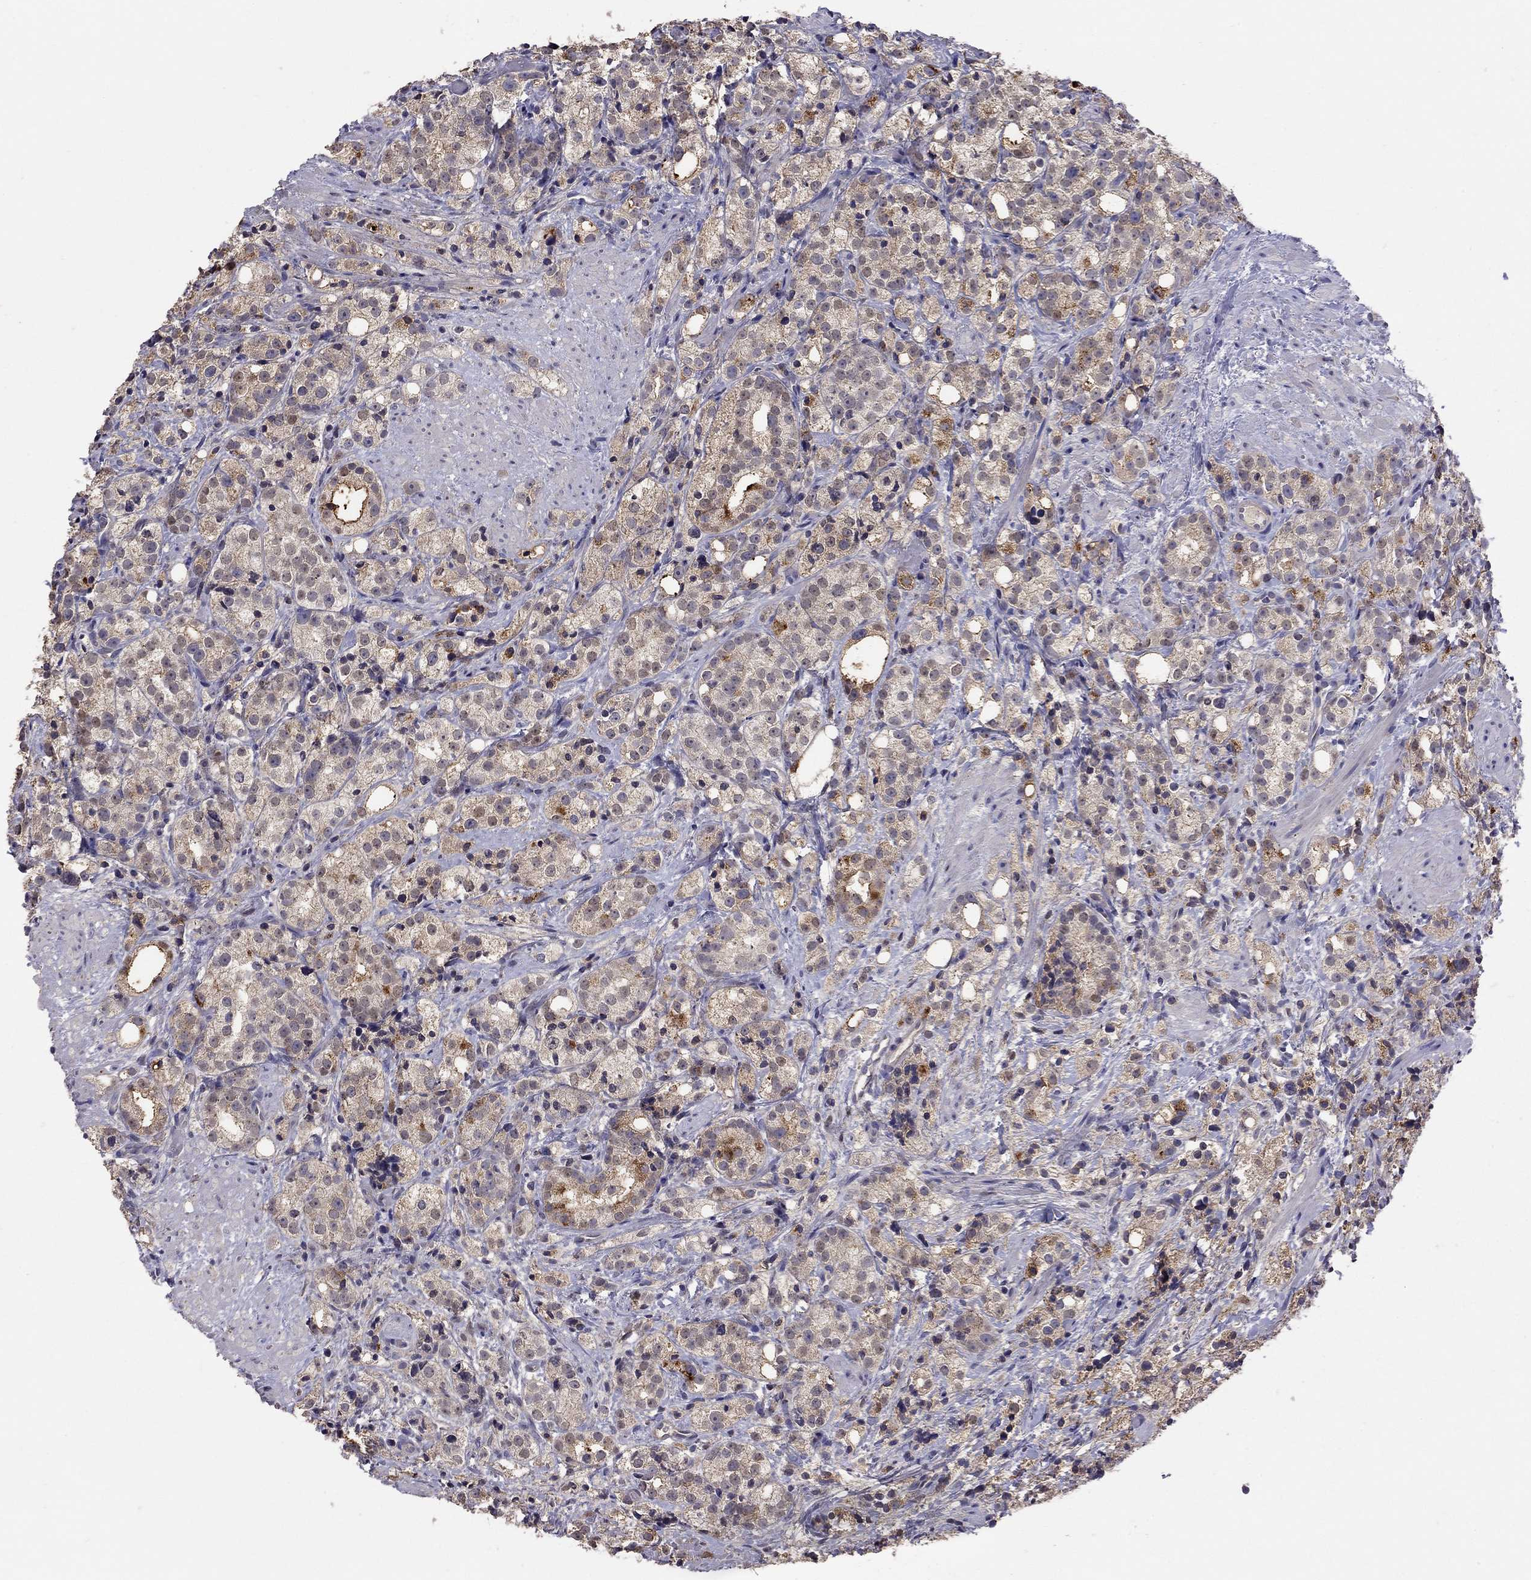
{"staining": {"intensity": "strong", "quantity": "<25%", "location": "cytoplasmic/membranous"}, "tissue": "prostate cancer", "cell_type": "Tumor cells", "image_type": "cancer", "snomed": [{"axis": "morphology", "description": "Adenocarcinoma, High grade"}, {"axis": "topography", "description": "Prostate"}], "caption": "Brown immunohistochemical staining in human high-grade adenocarcinoma (prostate) demonstrates strong cytoplasmic/membranous positivity in approximately <25% of tumor cells.", "gene": "RTP5", "patient": {"sex": "male", "age": 53}}